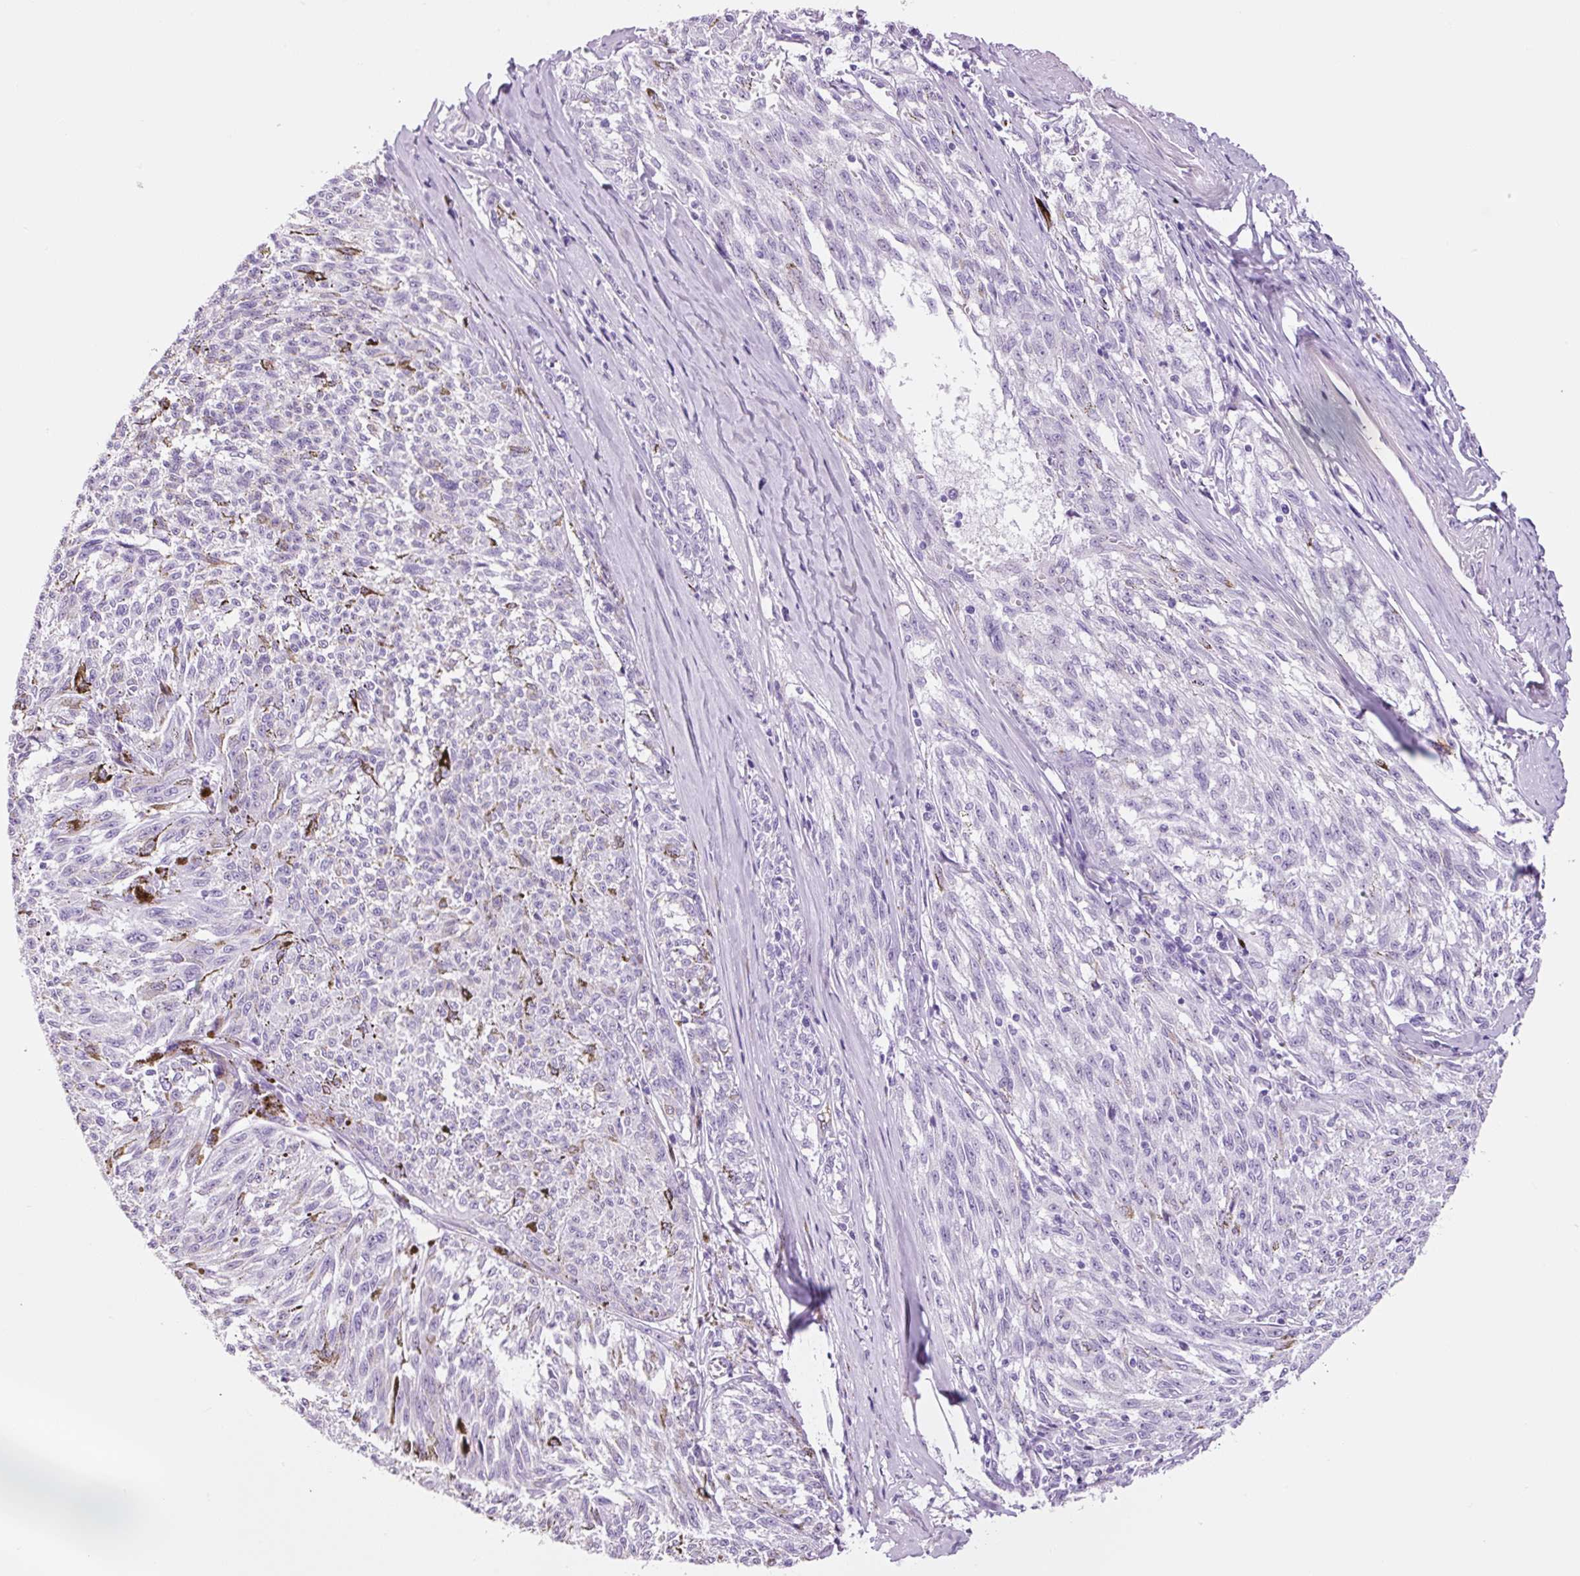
{"staining": {"intensity": "negative", "quantity": "none", "location": "none"}, "tissue": "melanoma", "cell_type": "Tumor cells", "image_type": "cancer", "snomed": [{"axis": "morphology", "description": "Malignant melanoma, NOS"}, {"axis": "topography", "description": "Skin"}], "caption": "An IHC photomicrograph of malignant melanoma is shown. There is no staining in tumor cells of malignant melanoma.", "gene": "ADSS1", "patient": {"sex": "female", "age": 72}}